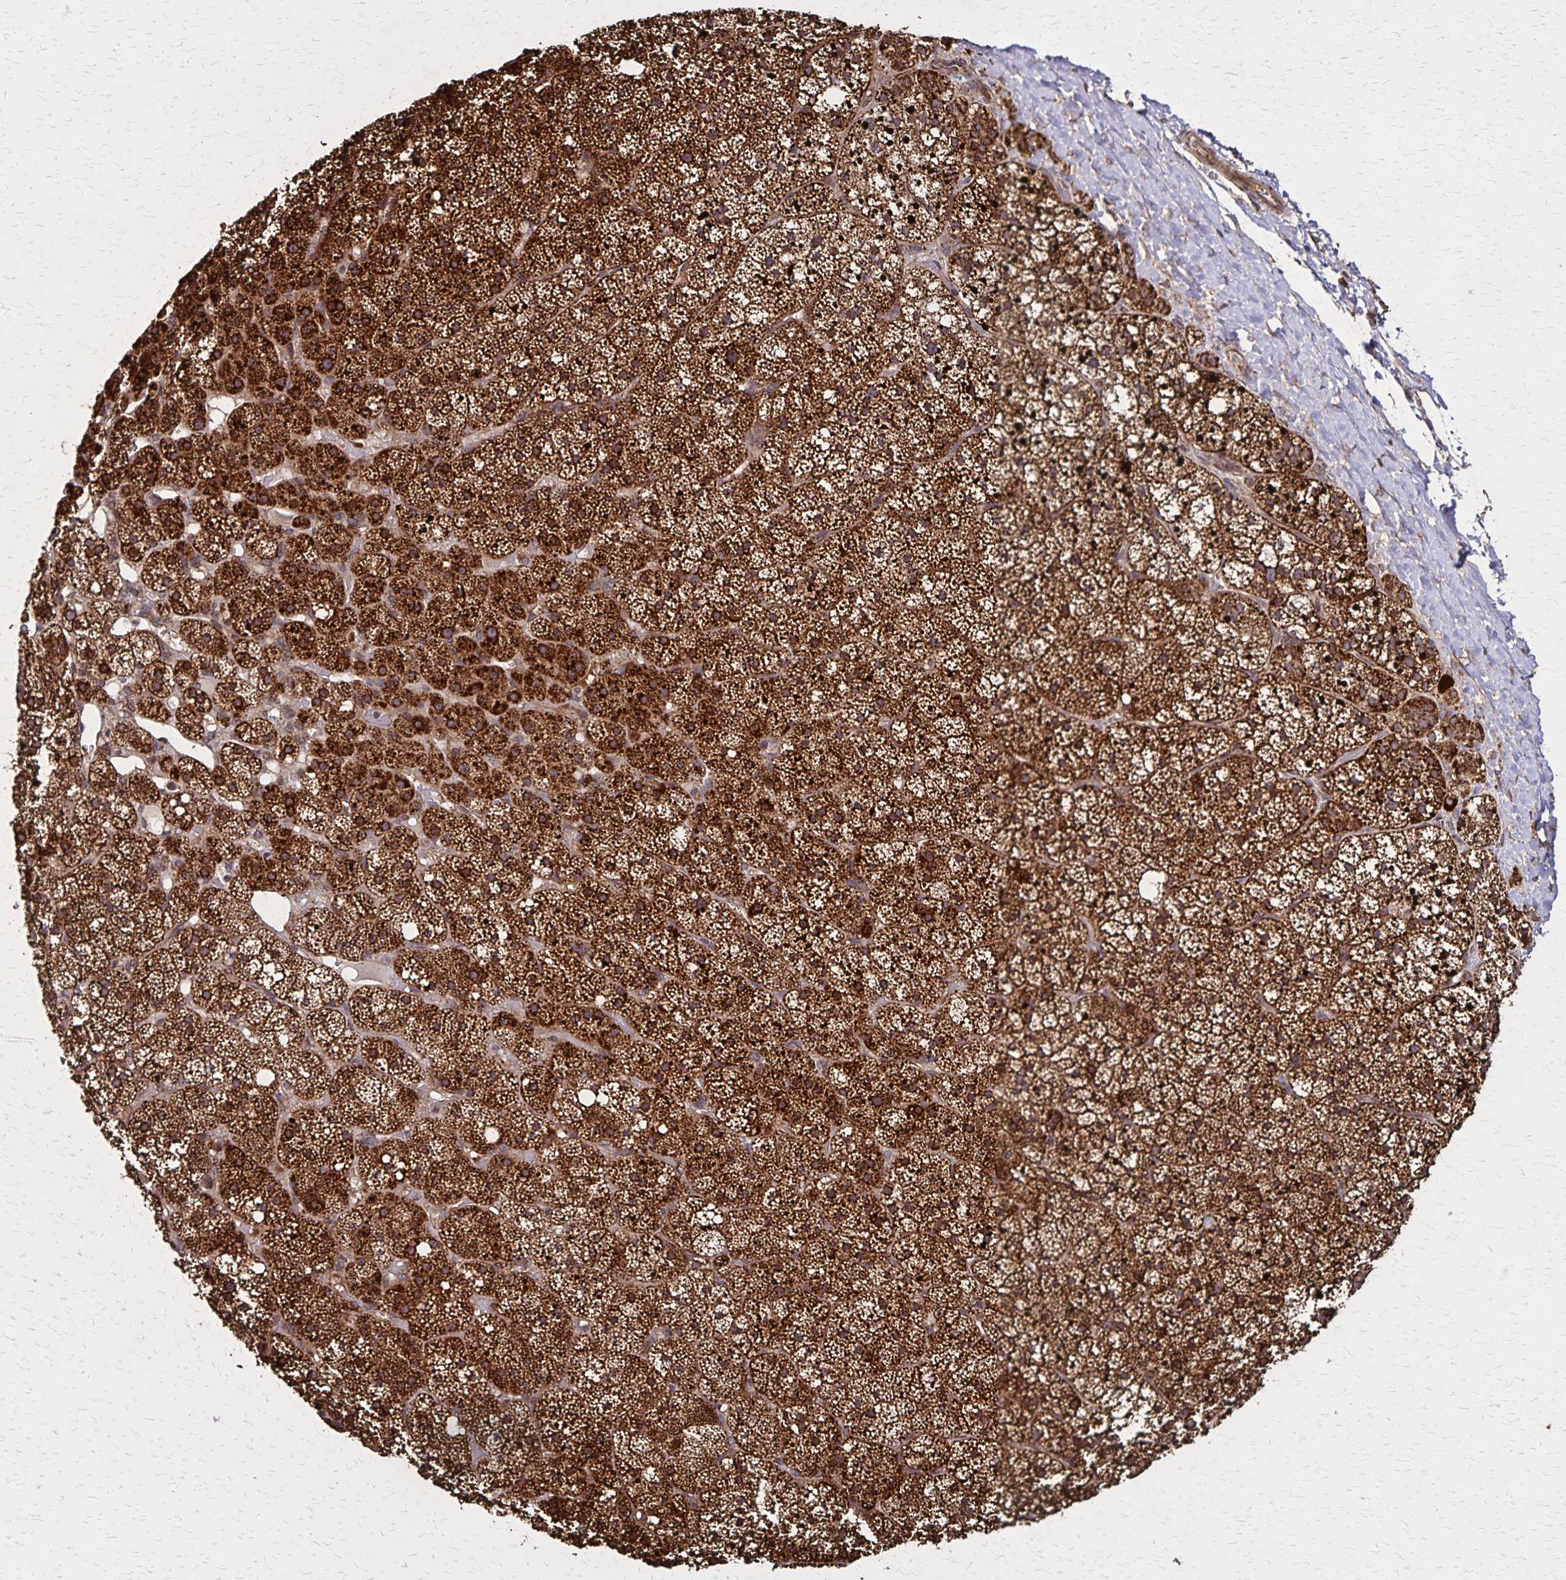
{"staining": {"intensity": "strong", "quantity": ">75%", "location": "cytoplasmic/membranous"}, "tissue": "adrenal gland", "cell_type": "Glandular cells", "image_type": "normal", "snomed": [{"axis": "morphology", "description": "Normal tissue, NOS"}, {"axis": "topography", "description": "Adrenal gland"}], "caption": "Adrenal gland stained with DAB IHC demonstrates high levels of strong cytoplasmic/membranous expression in about >75% of glandular cells. (DAB IHC, brown staining for protein, blue staining for nuclei).", "gene": "NFS1", "patient": {"sex": "male", "age": 53}}